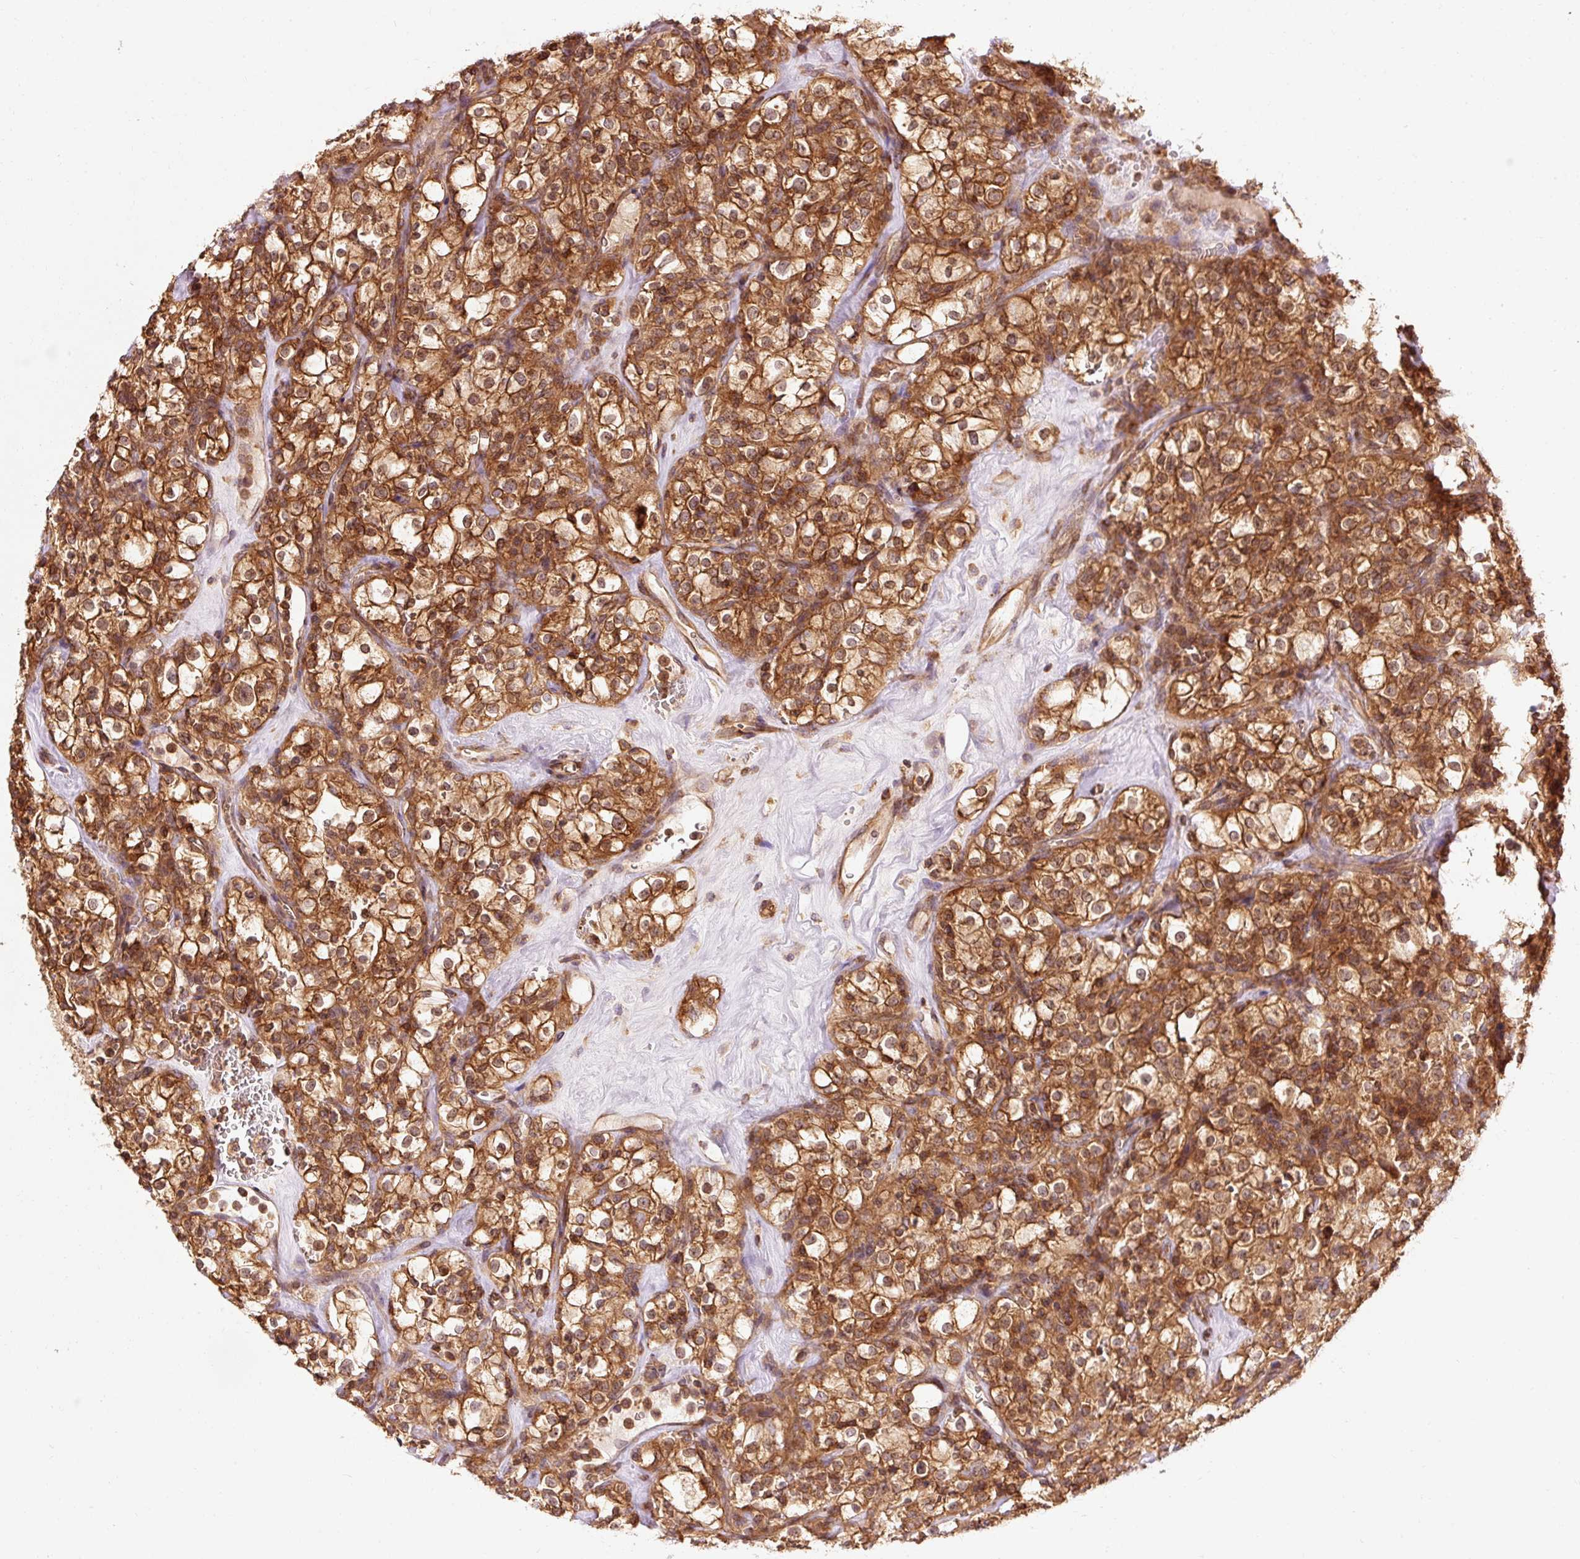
{"staining": {"intensity": "strong", "quantity": ">75%", "location": "cytoplasmic/membranous"}, "tissue": "renal cancer", "cell_type": "Tumor cells", "image_type": "cancer", "snomed": [{"axis": "morphology", "description": "Adenocarcinoma, NOS"}, {"axis": "topography", "description": "Kidney"}], "caption": "Protein expression by IHC displays strong cytoplasmic/membranous staining in about >75% of tumor cells in renal adenocarcinoma.", "gene": "PDAP1", "patient": {"sex": "female", "age": 74}}